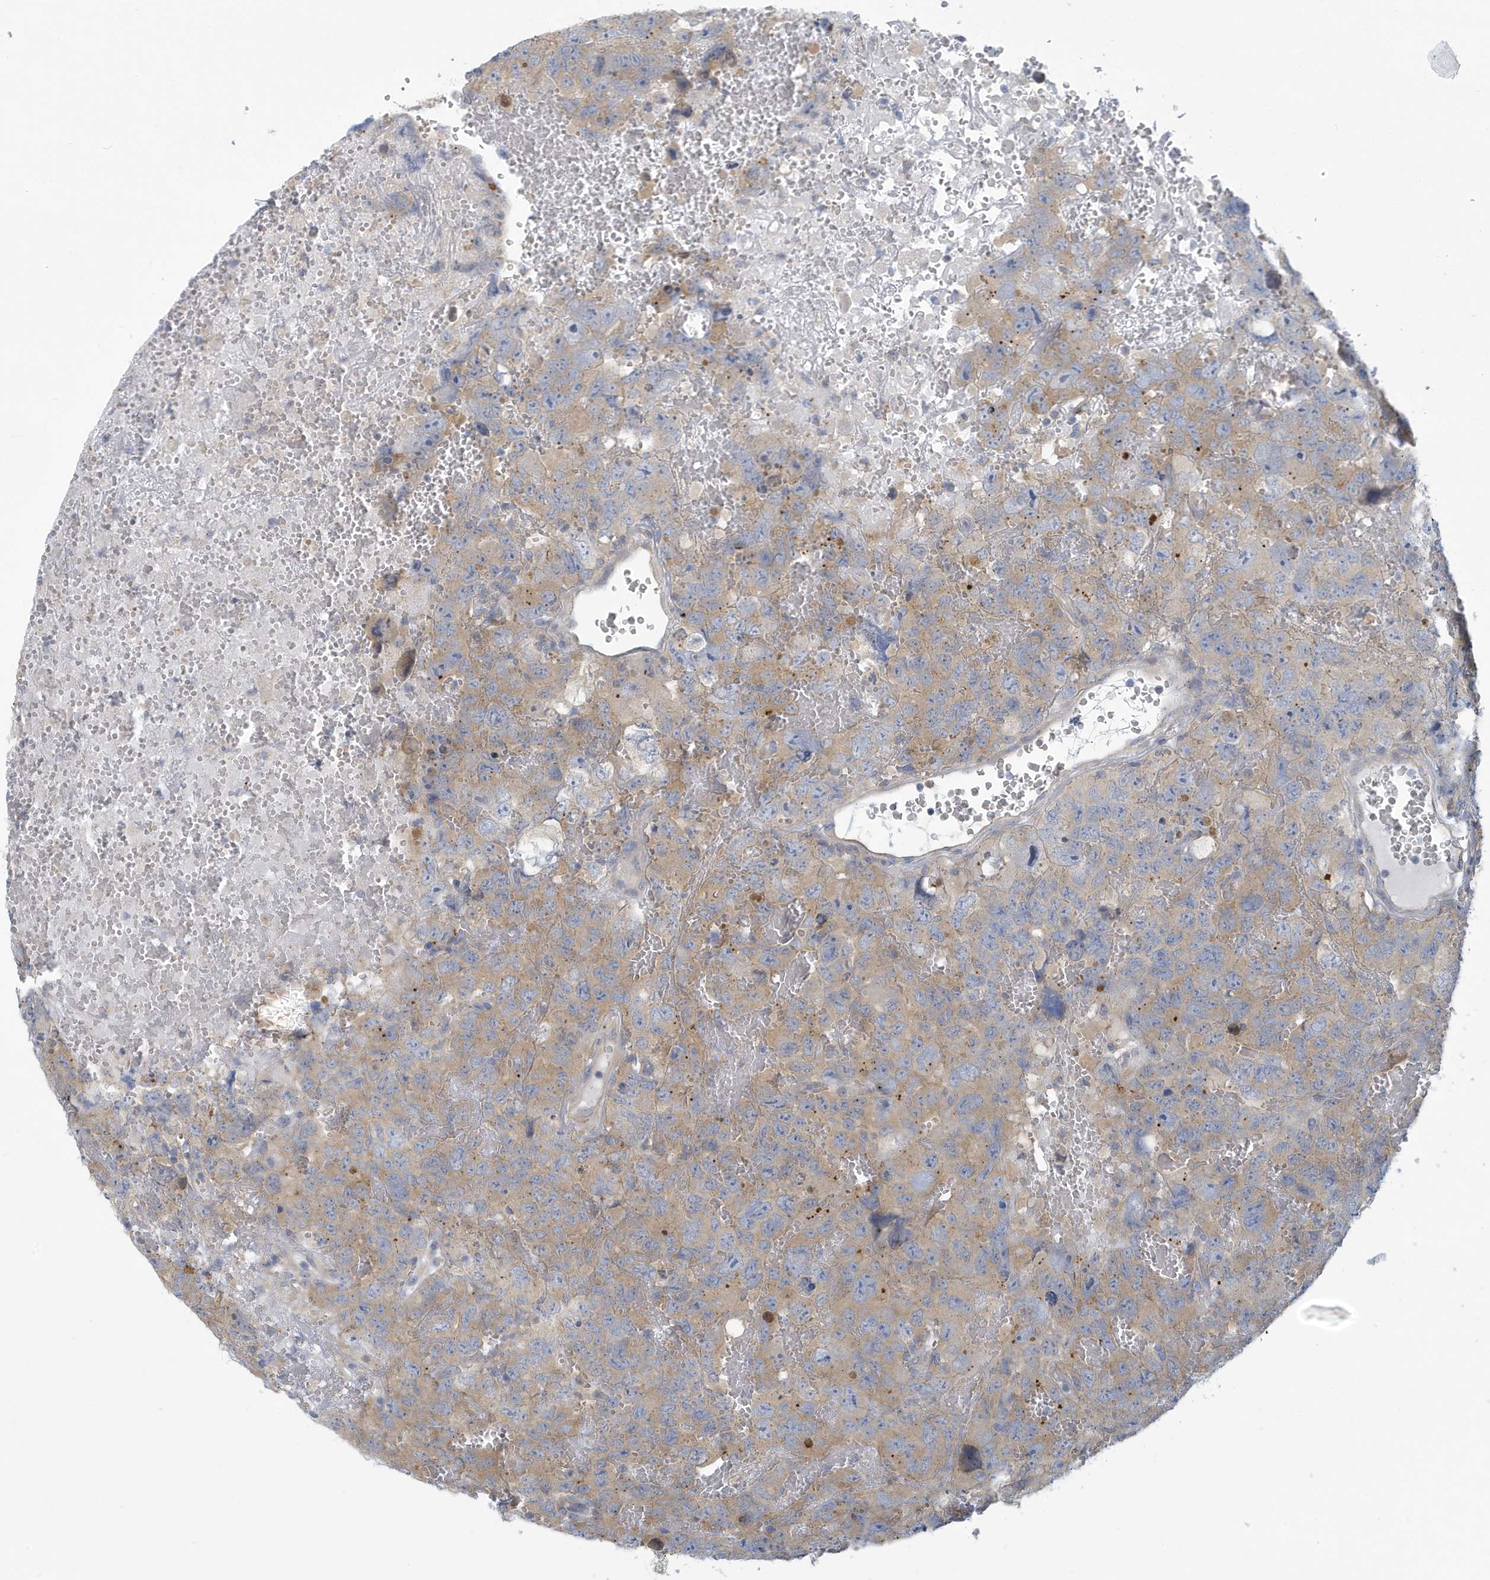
{"staining": {"intensity": "weak", "quantity": ">75%", "location": "cytoplasmic/membranous"}, "tissue": "testis cancer", "cell_type": "Tumor cells", "image_type": "cancer", "snomed": [{"axis": "morphology", "description": "Carcinoma, Embryonal, NOS"}, {"axis": "topography", "description": "Testis"}], "caption": "Human embryonal carcinoma (testis) stained with a protein marker reveals weak staining in tumor cells.", "gene": "VTA1", "patient": {"sex": "male", "age": 45}}